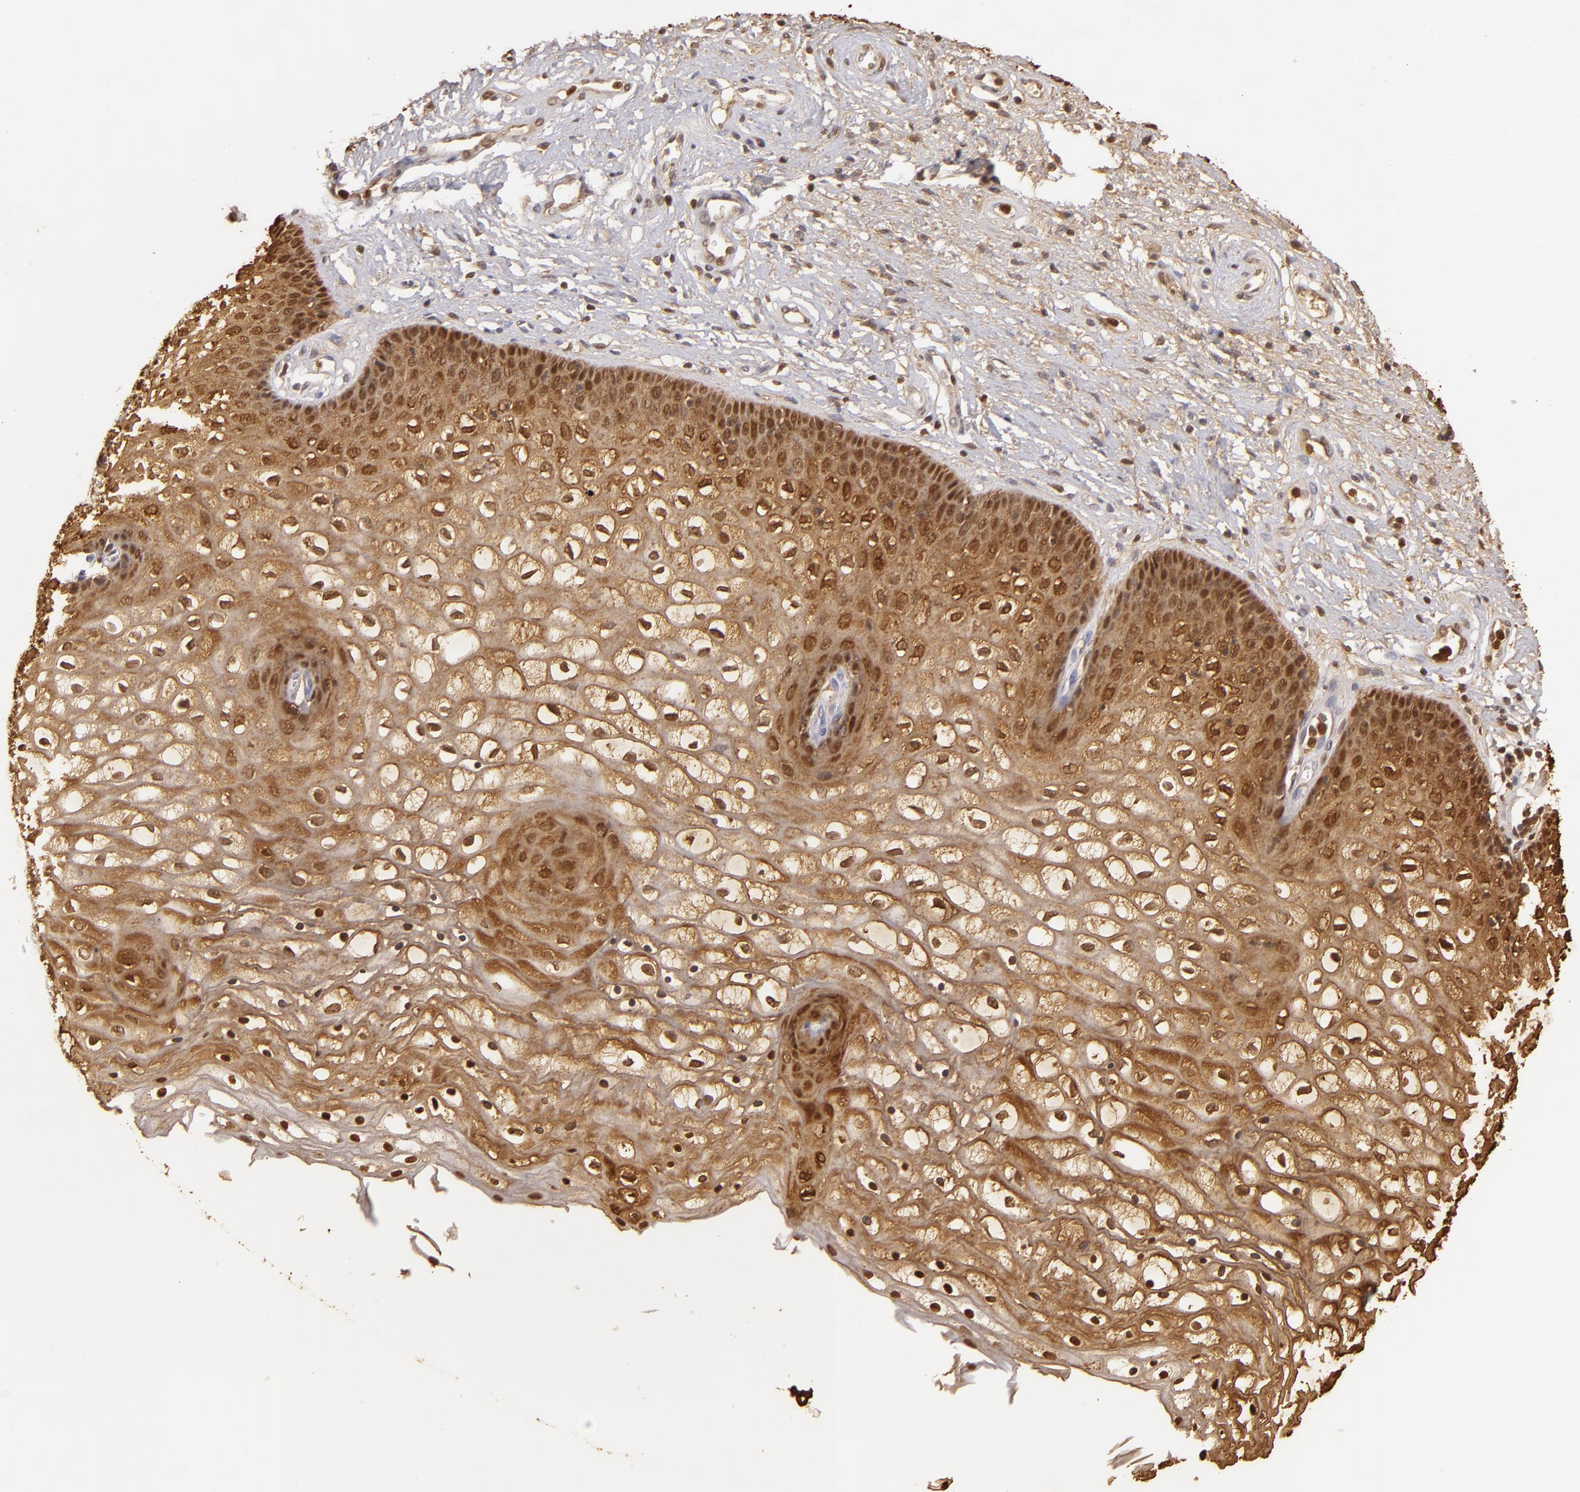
{"staining": {"intensity": "moderate", "quantity": ">75%", "location": "cytoplasmic/membranous,nuclear"}, "tissue": "vagina", "cell_type": "Squamous epithelial cells", "image_type": "normal", "snomed": [{"axis": "morphology", "description": "Normal tissue, NOS"}, {"axis": "topography", "description": "Vagina"}], "caption": "Immunohistochemical staining of unremarkable vagina exhibits >75% levels of moderate cytoplasmic/membranous,nuclear protein positivity in approximately >75% of squamous epithelial cells. (brown staining indicates protein expression, while blue staining denotes nuclei).", "gene": "S100A2", "patient": {"sex": "female", "age": 34}}